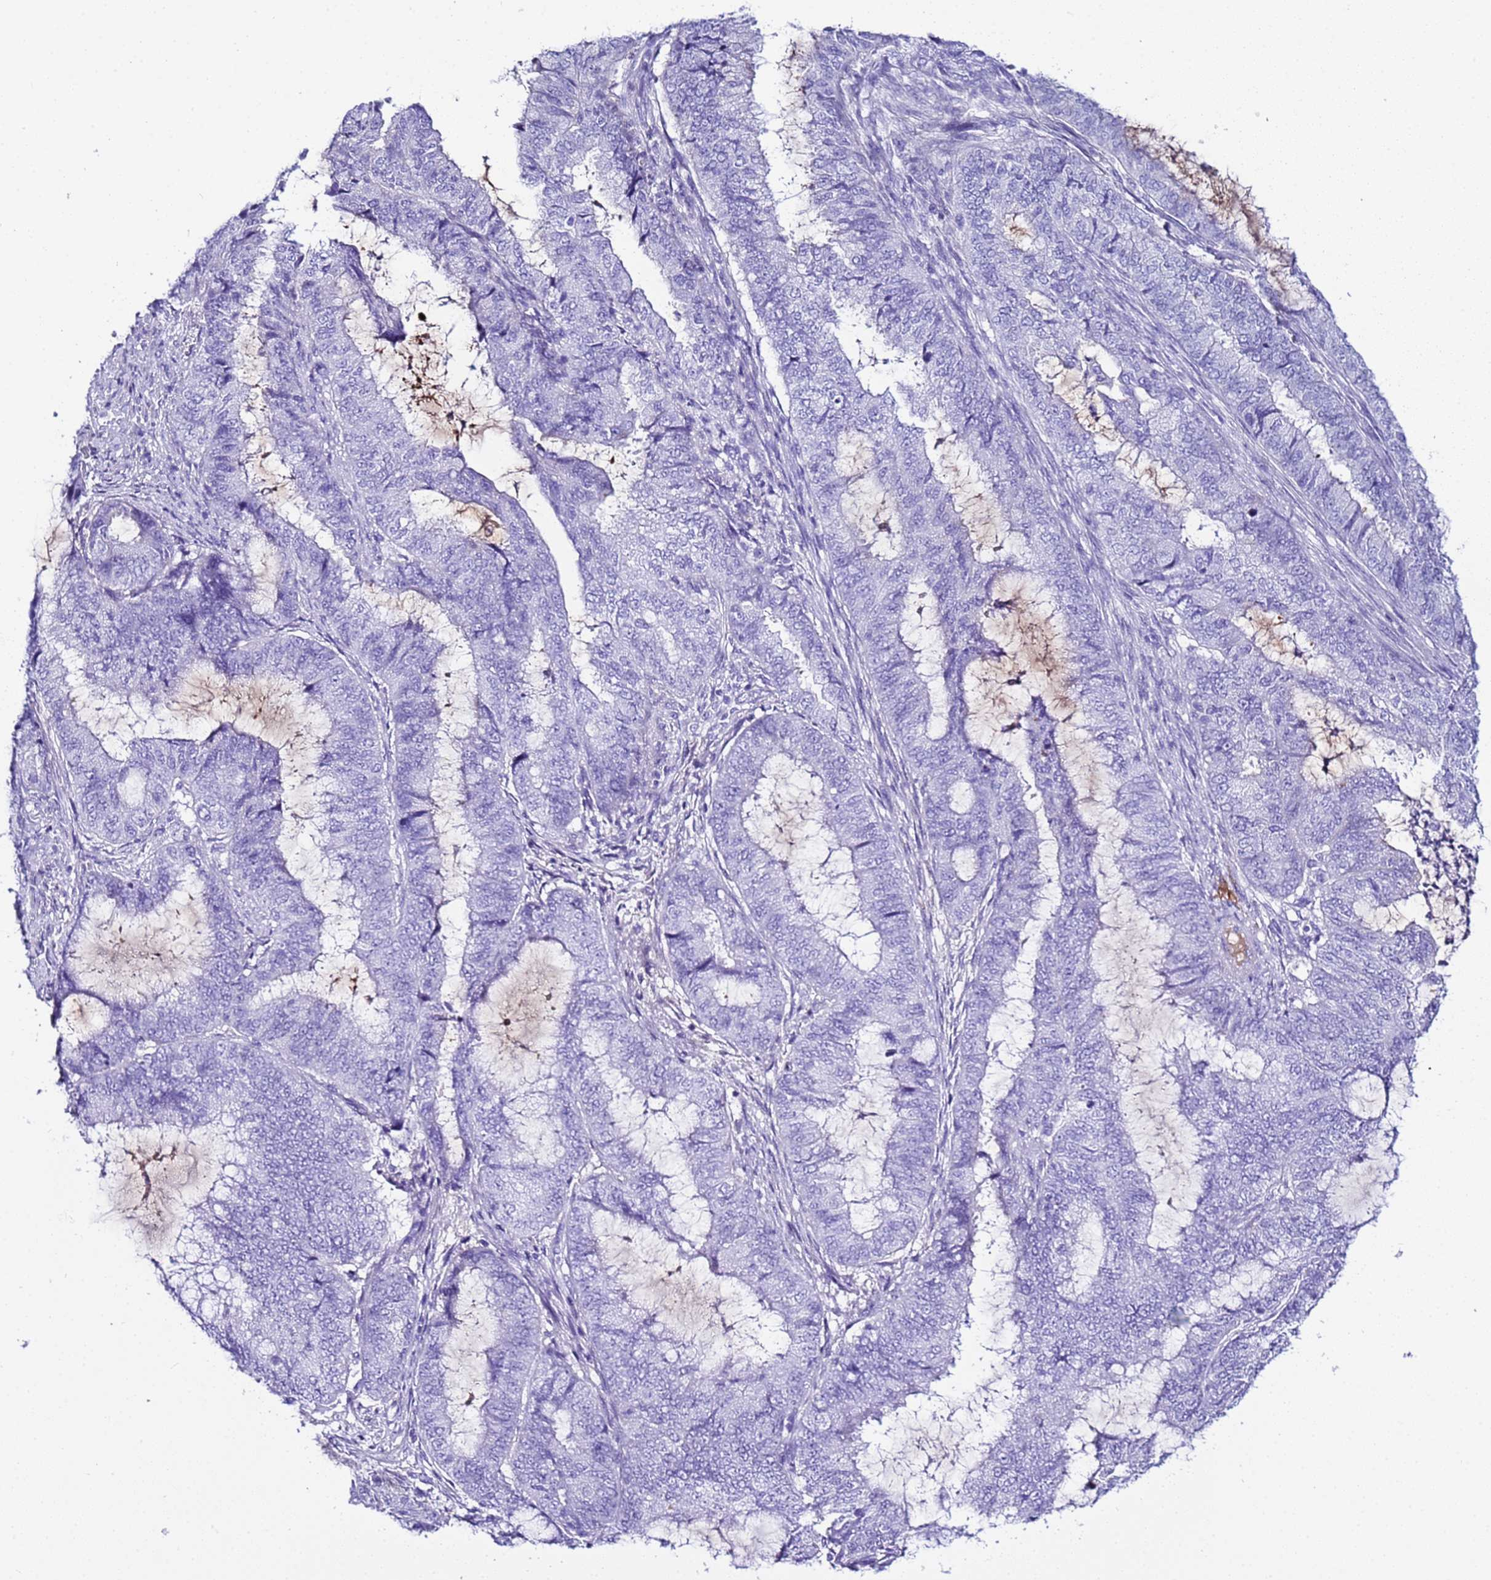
{"staining": {"intensity": "negative", "quantity": "none", "location": "none"}, "tissue": "endometrial cancer", "cell_type": "Tumor cells", "image_type": "cancer", "snomed": [{"axis": "morphology", "description": "Adenocarcinoma, NOS"}, {"axis": "topography", "description": "Endometrium"}], "caption": "Immunohistochemistry (IHC) photomicrograph of neoplastic tissue: adenocarcinoma (endometrial) stained with DAB exhibits no significant protein staining in tumor cells. (DAB immunohistochemistry (IHC) visualized using brightfield microscopy, high magnification).", "gene": "CFHR2", "patient": {"sex": "female", "age": 51}}